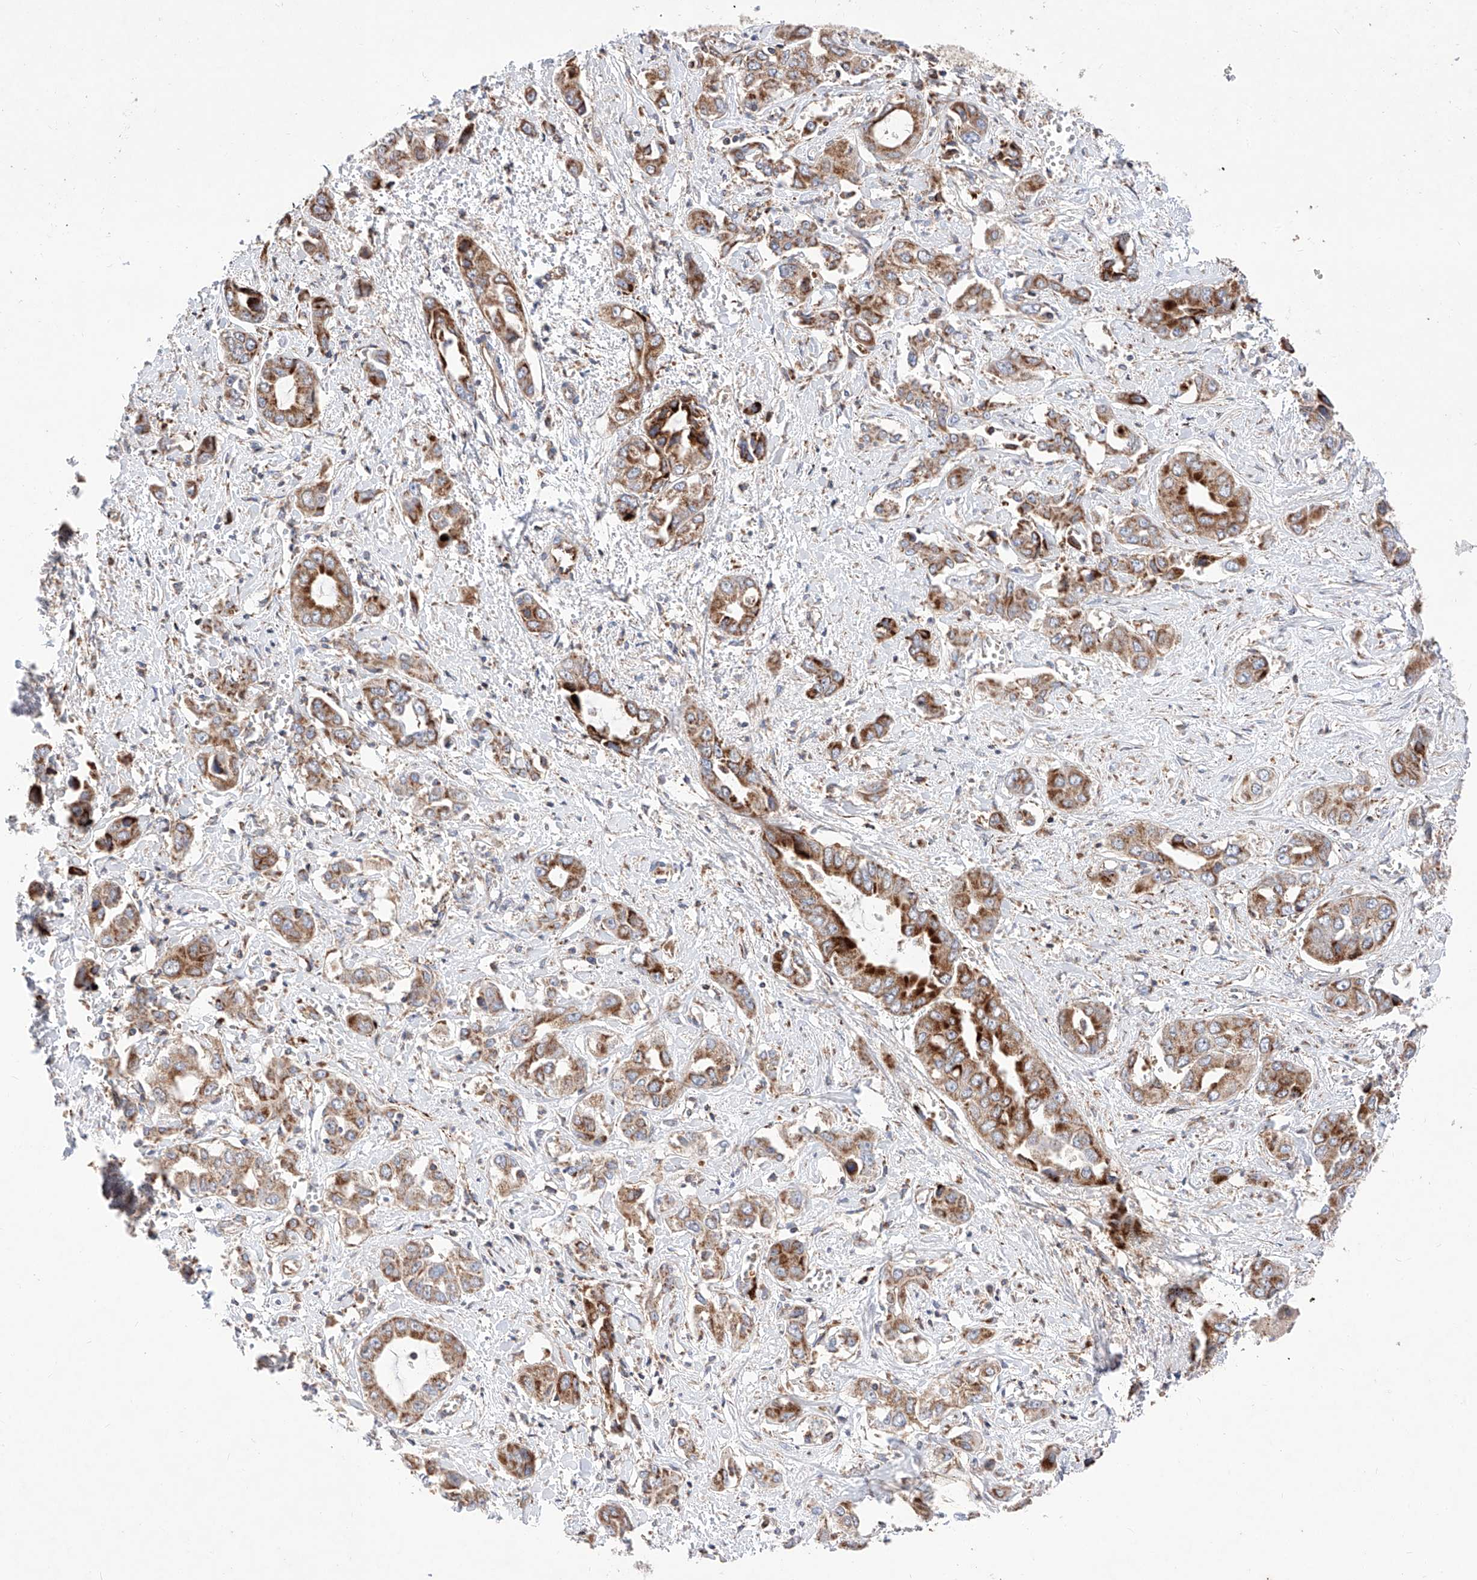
{"staining": {"intensity": "strong", "quantity": ">75%", "location": "cytoplasmic/membranous"}, "tissue": "liver cancer", "cell_type": "Tumor cells", "image_type": "cancer", "snomed": [{"axis": "morphology", "description": "Cholangiocarcinoma"}, {"axis": "topography", "description": "Liver"}], "caption": "Brown immunohistochemical staining in human liver cancer reveals strong cytoplasmic/membranous expression in about >75% of tumor cells.", "gene": "NR1D1", "patient": {"sex": "female", "age": 52}}